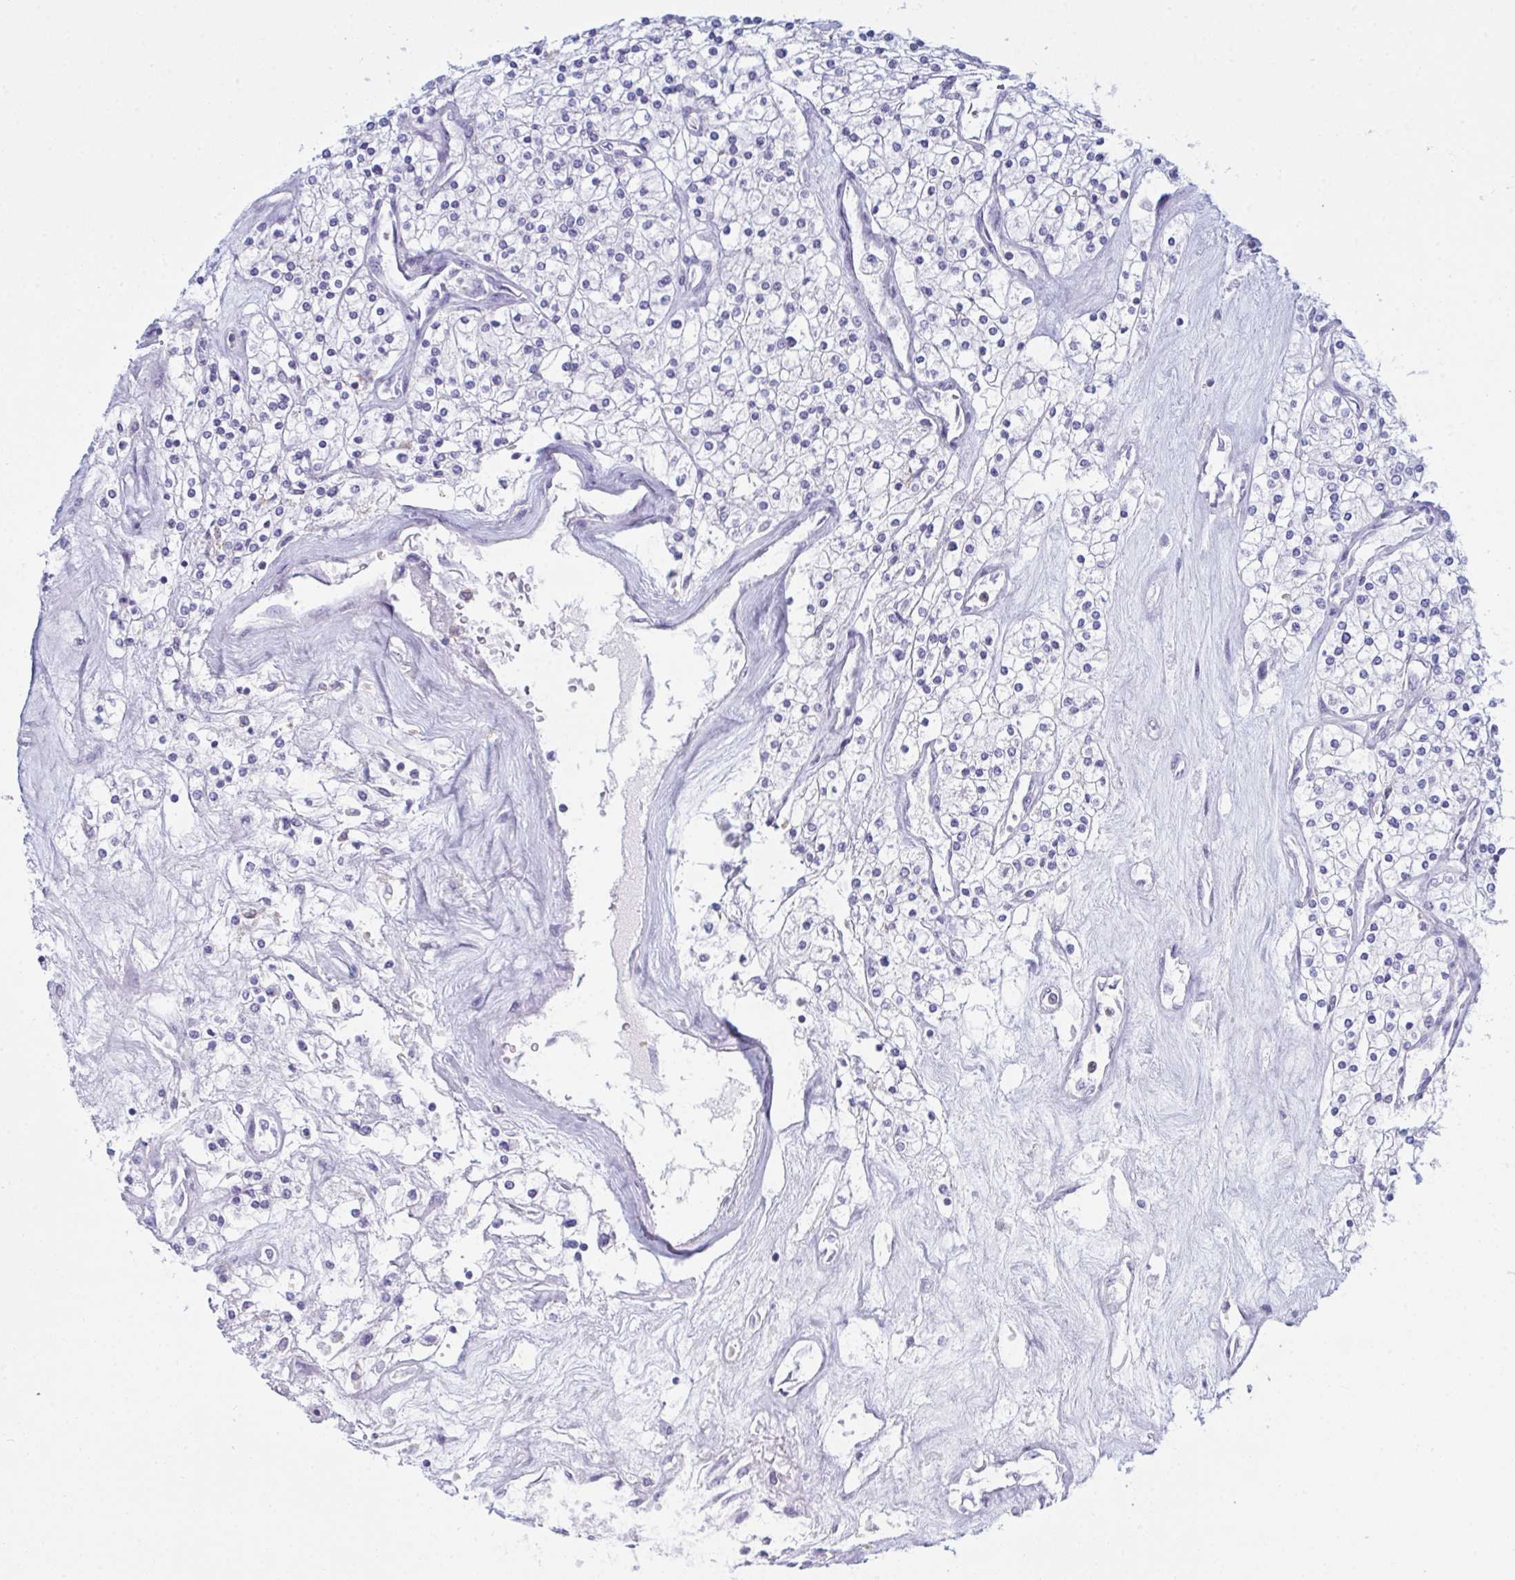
{"staining": {"intensity": "negative", "quantity": "none", "location": "none"}, "tissue": "renal cancer", "cell_type": "Tumor cells", "image_type": "cancer", "snomed": [{"axis": "morphology", "description": "Adenocarcinoma, NOS"}, {"axis": "topography", "description": "Kidney"}], "caption": "This micrograph is of renal cancer (adenocarcinoma) stained with IHC to label a protein in brown with the nuclei are counter-stained blue. There is no staining in tumor cells. The staining is performed using DAB (3,3'-diaminobenzidine) brown chromogen with nuclei counter-stained in using hematoxylin.", "gene": "MYO1F", "patient": {"sex": "male", "age": 80}}